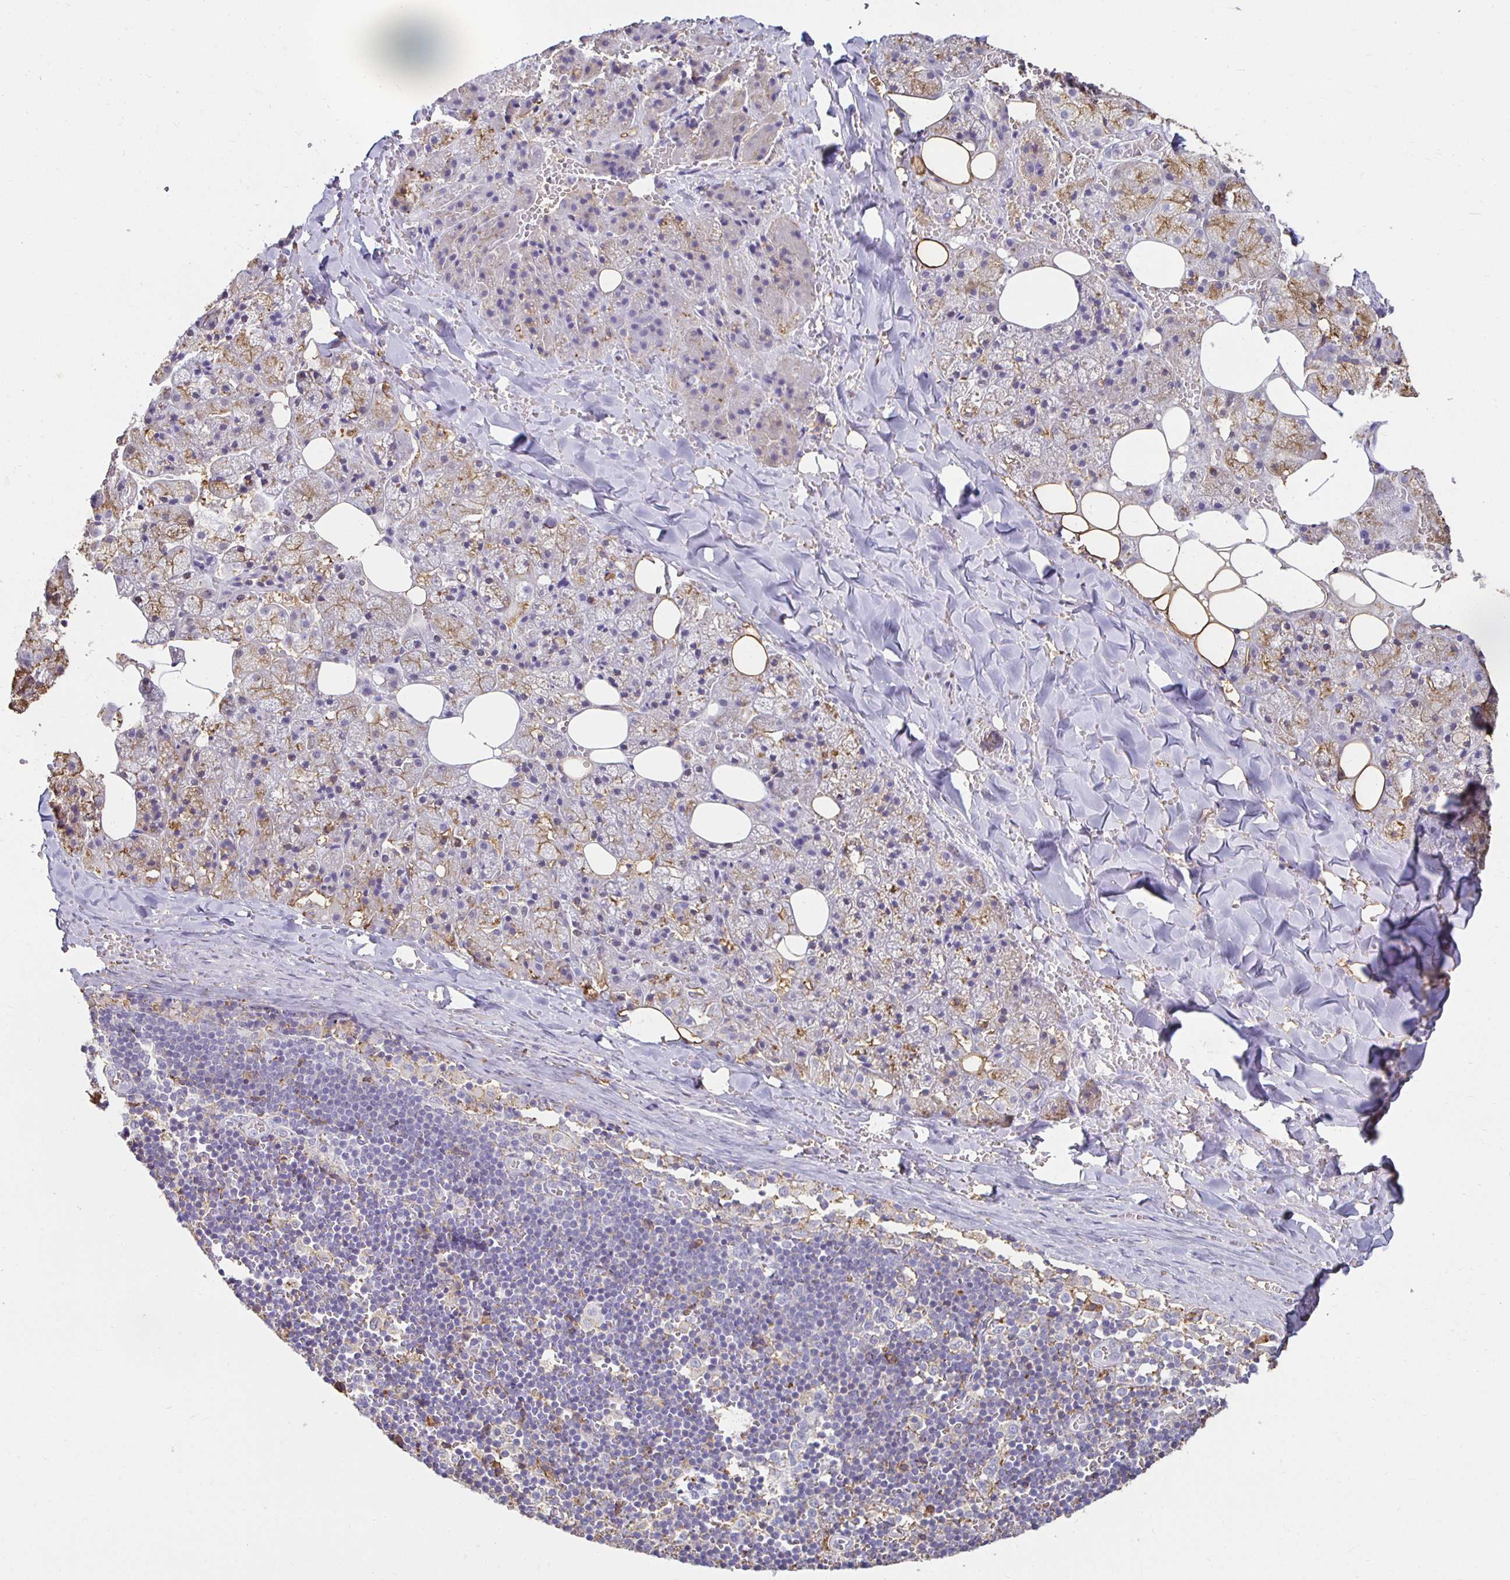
{"staining": {"intensity": "moderate", "quantity": "25%-75%", "location": "cytoplasmic/membranous"}, "tissue": "salivary gland", "cell_type": "Glandular cells", "image_type": "normal", "snomed": [{"axis": "morphology", "description": "Normal tissue, NOS"}, {"axis": "topography", "description": "Salivary gland"}, {"axis": "topography", "description": "Peripheral nerve tissue"}], "caption": "The micrograph displays staining of normal salivary gland, revealing moderate cytoplasmic/membranous protein expression (brown color) within glandular cells.", "gene": "TAS1R3", "patient": {"sex": "male", "age": 38}}